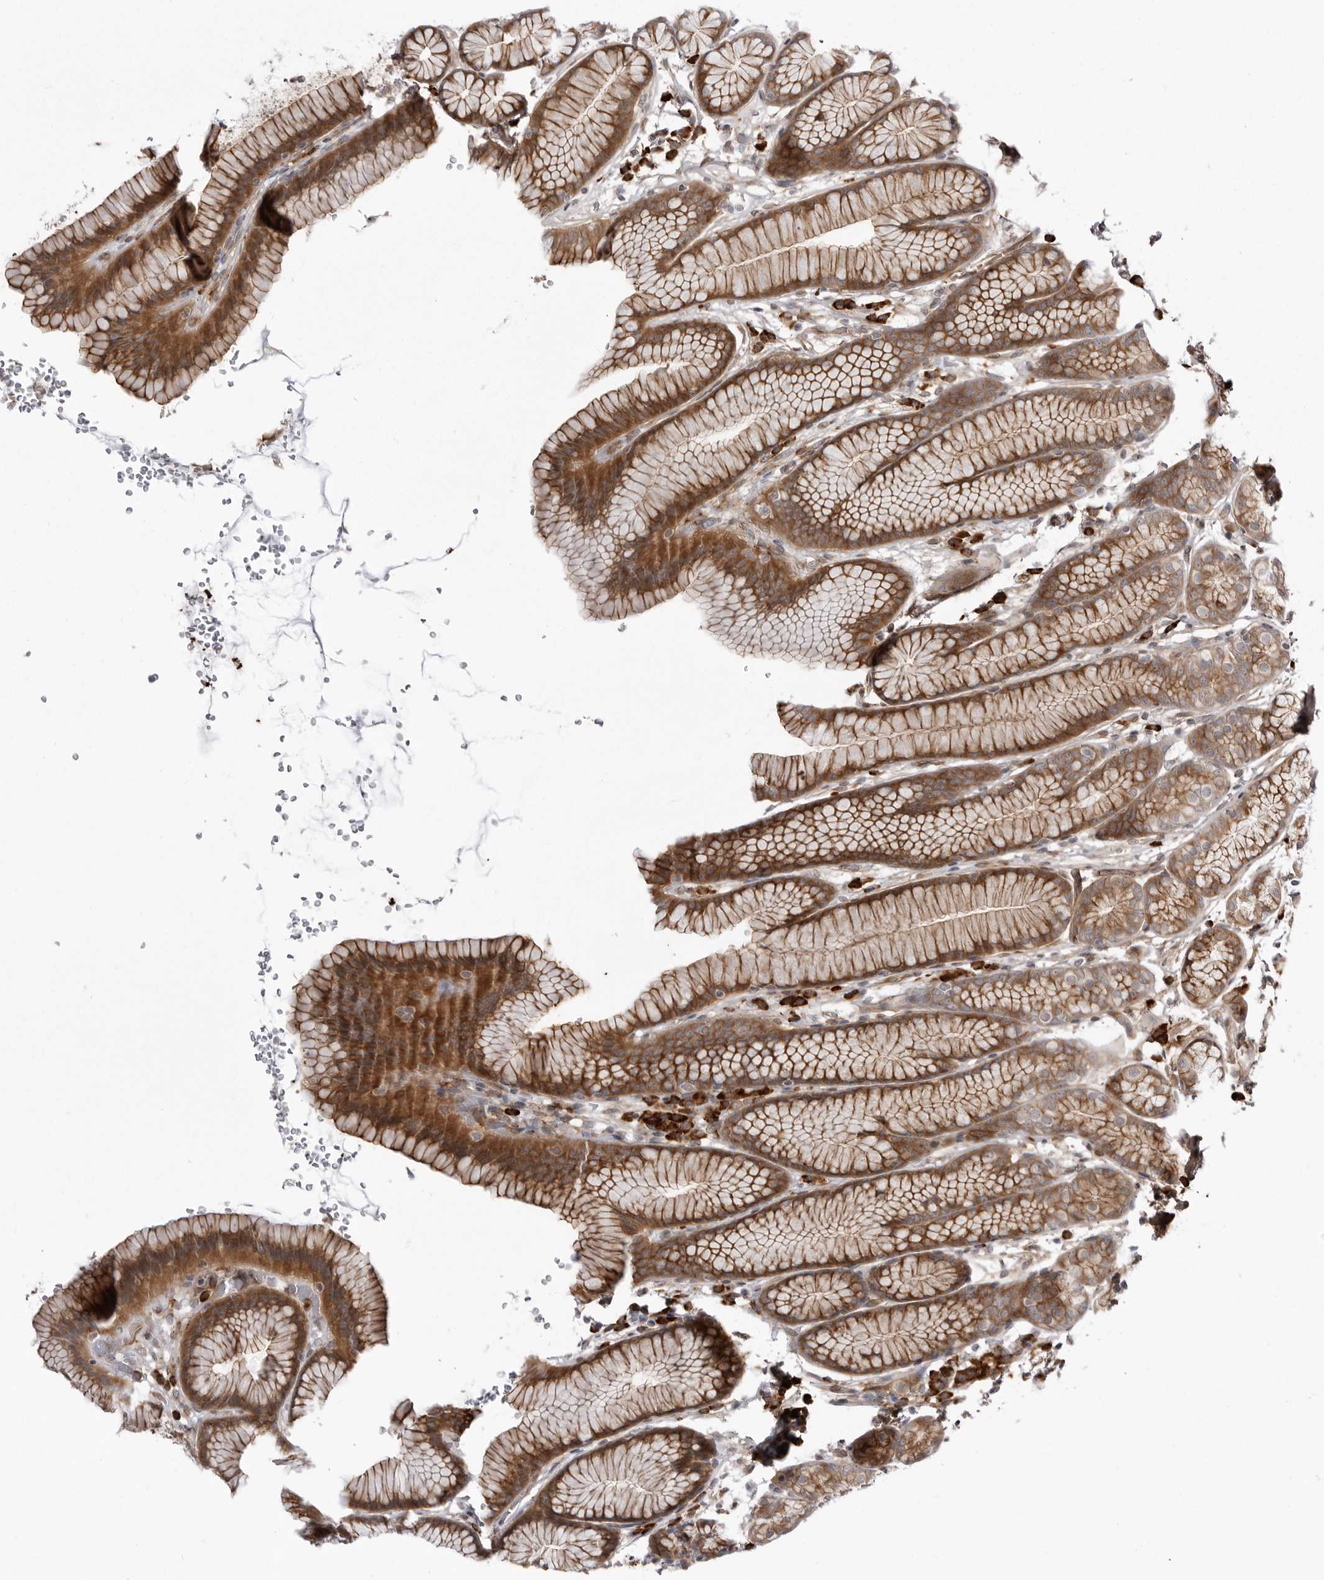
{"staining": {"intensity": "moderate", "quantity": "25%-75%", "location": "cytoplasmic/membranous"}, "tissue": "stomach", "cell_type": "Glandular cells", "image_type": "normal", "snomed": [{"axis": "morphology", "description": "Normal tissue, NOS"}, {"axis": "topography", "description": "Stomach"}], "caption": "Immunohistochemistry photomicrograph of unremarkable stomach: human stomach stained using immunohistochemistry (IHC) shows medium levels of moderate protein expression localized specifically in the cytoplasmic/membranous of glandular cells, appearing as a cytoplasmic/membranous brown color.", "gene": "ARL5A", "patient": {"sex": "male", "age": 42}}